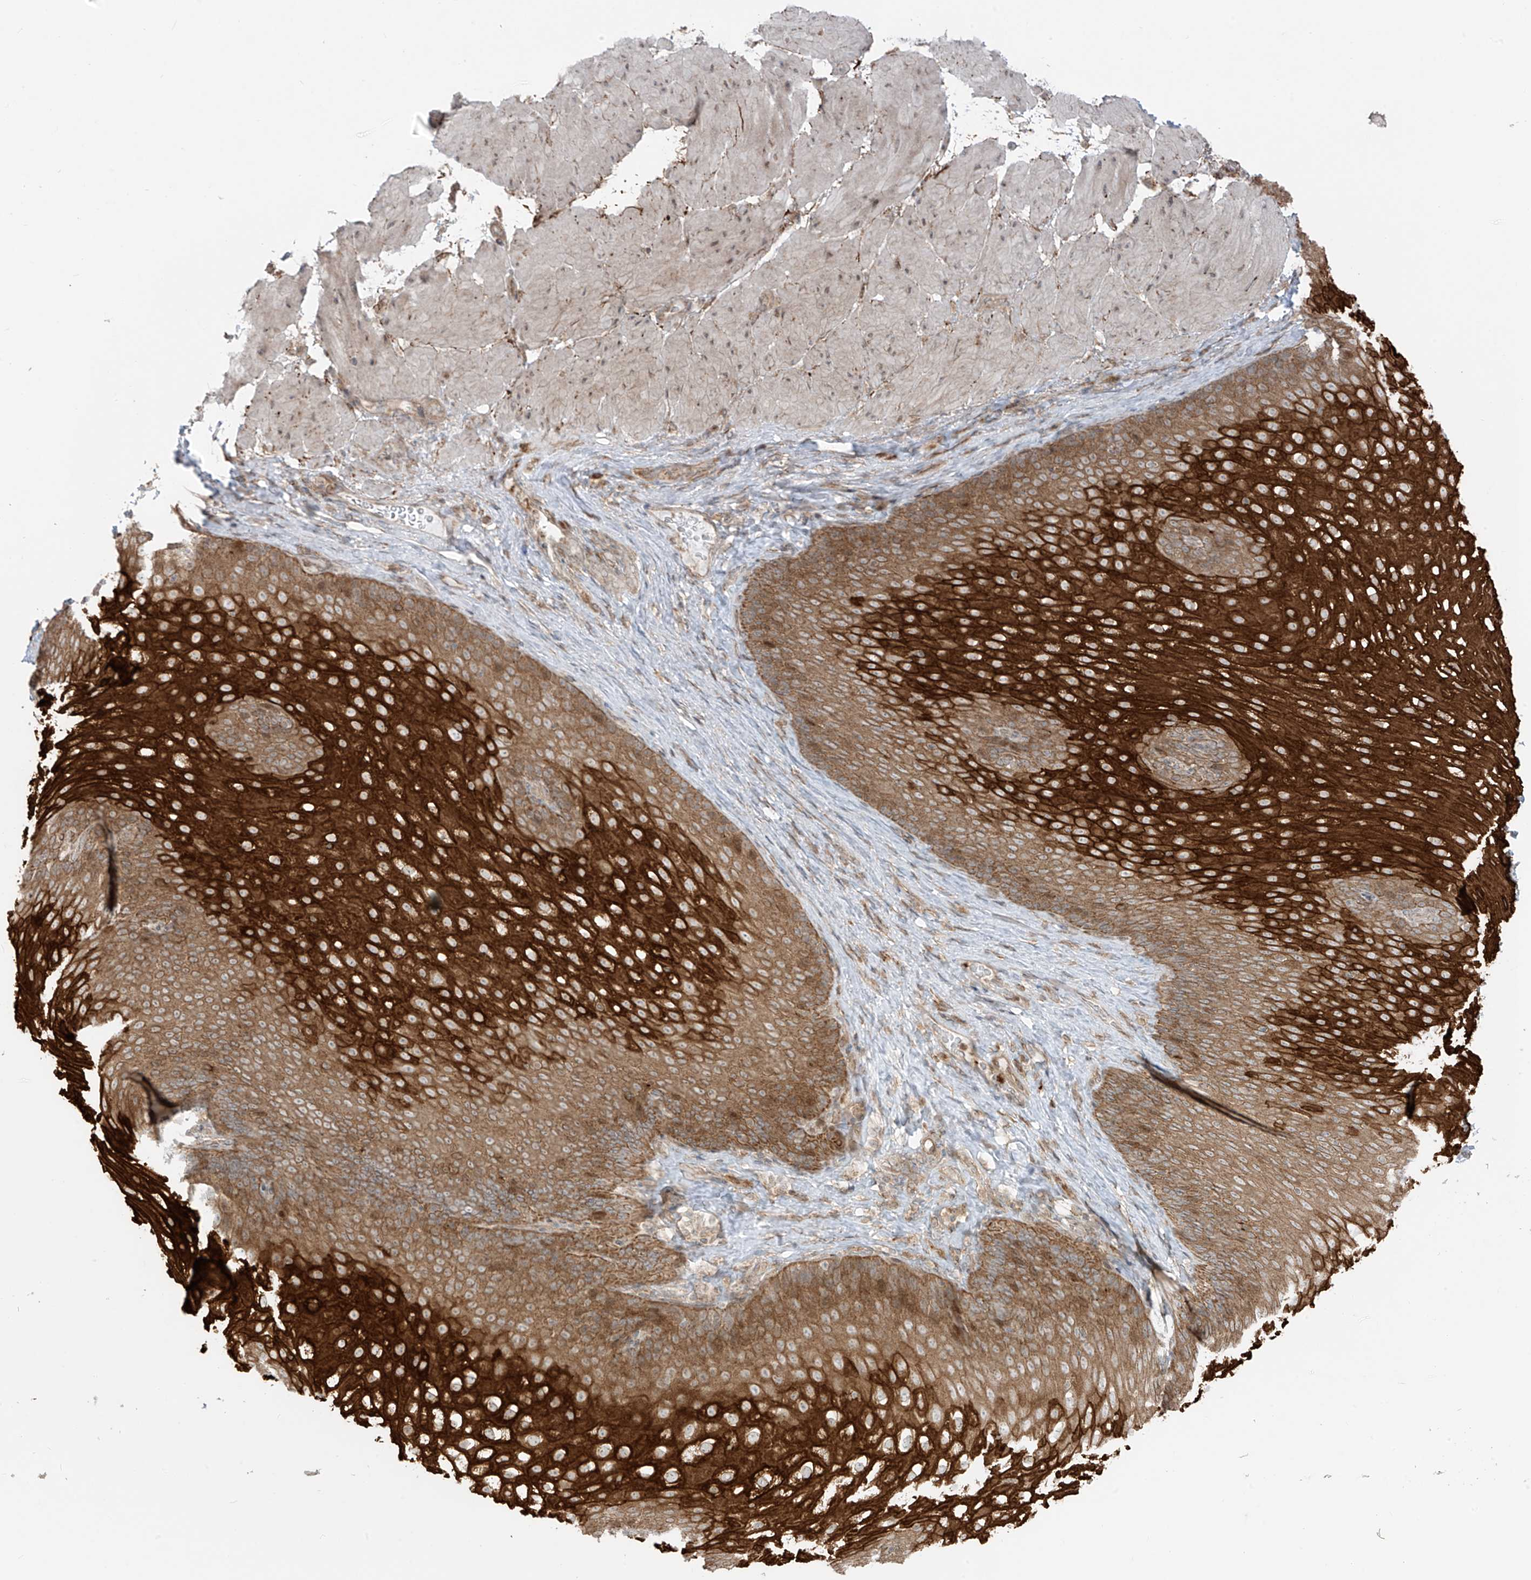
{"staining": {"intensity": "strong", "quantity": ">75%", "location": "cytoplasmic/membranous"}, "tissue": "esophagus", "cell_type": "Squamous epithelial cells", "image_type": "normal", "snomed": [{"axis": "morphology", "description": "Normal tissue, NOS"}, {"axis": "topography", "description": "Esophagus"}], "caption": "DAB immunohistochemical staining of normal esophagus exhibits strong cytoplasmic/membranous protein staining in approximately >75% of squamous epithelial cells.", "gene": "PDE11A", "patient": {"sex": "female", "age": 66}}